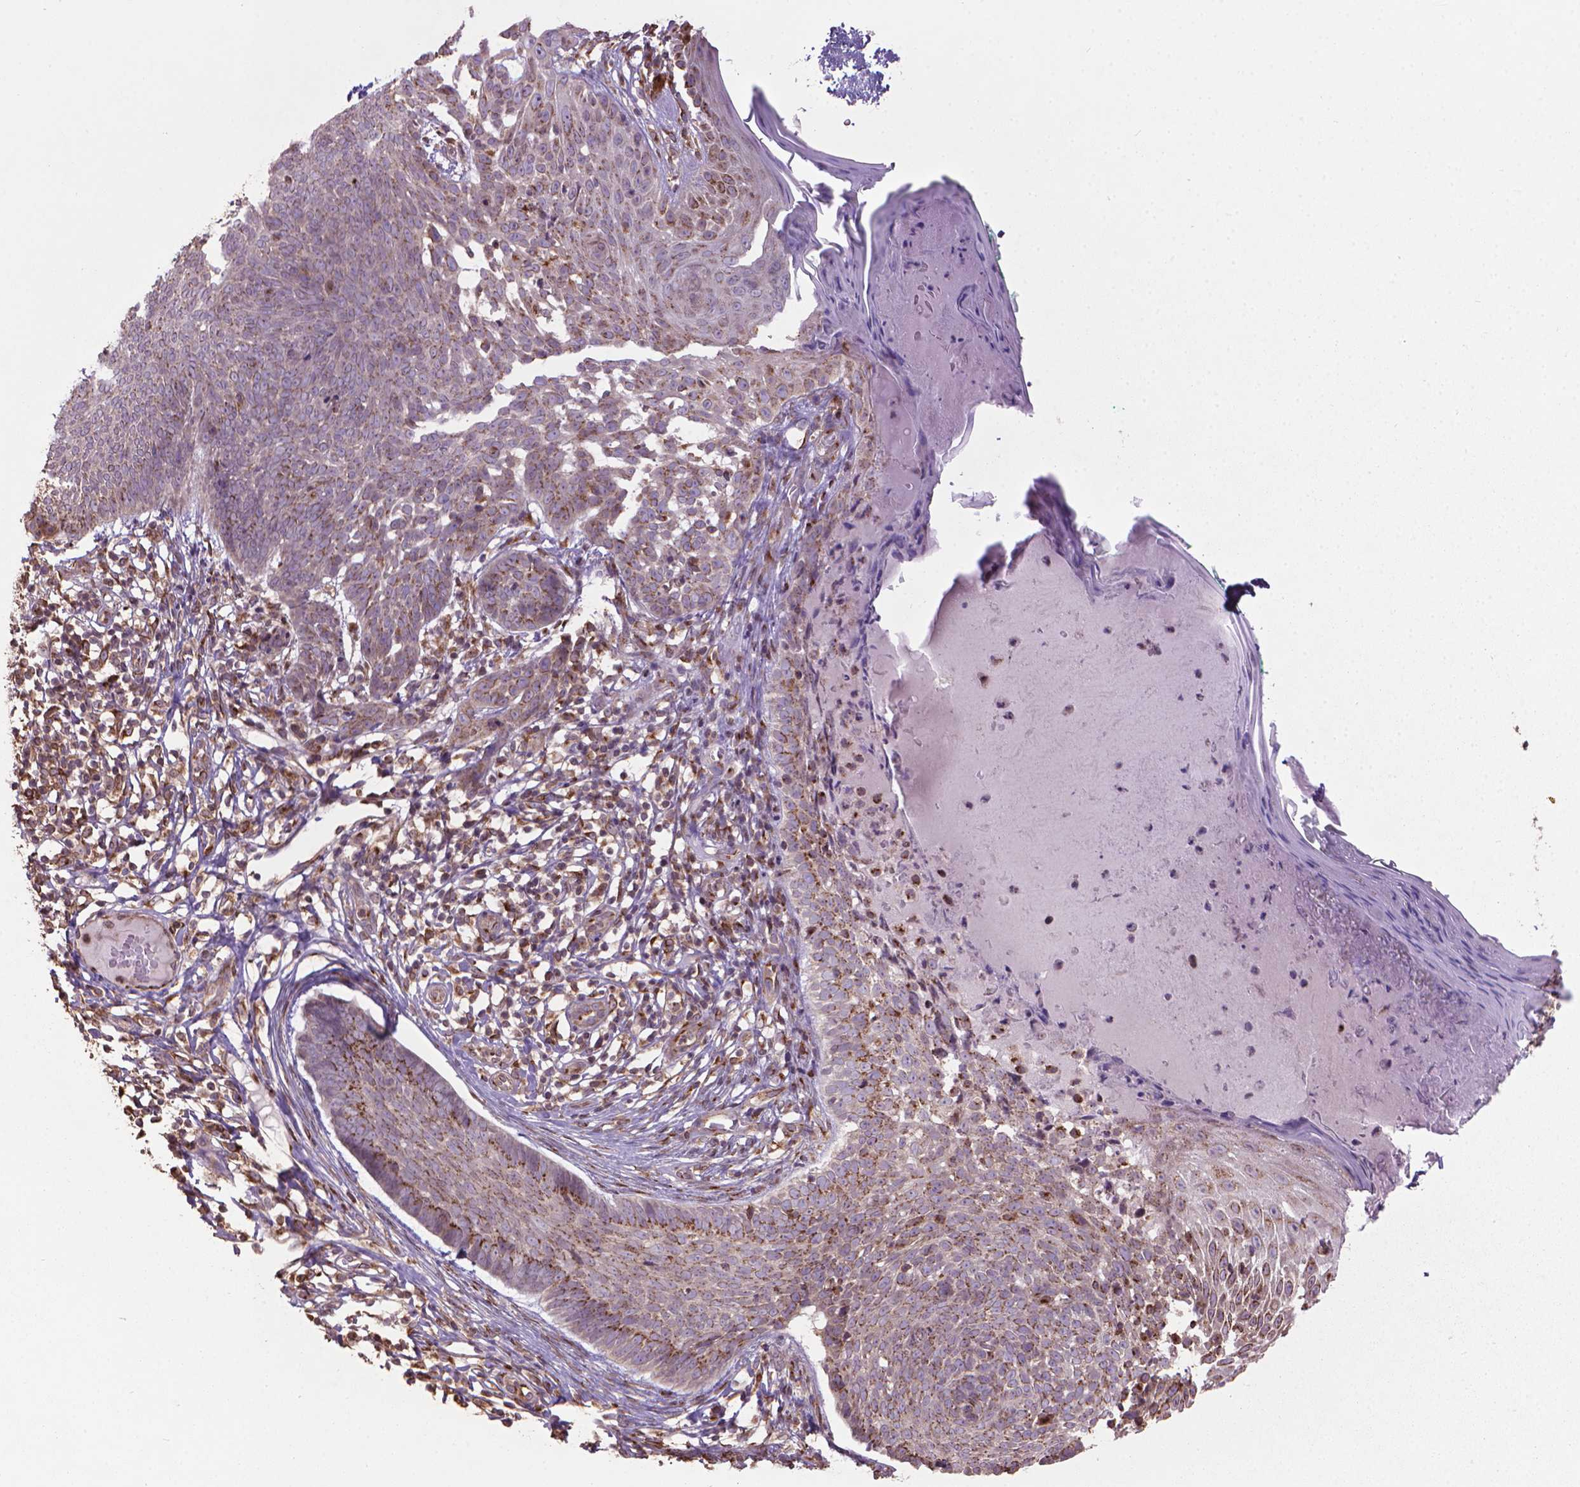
{"staining": {"intensity": "weak", "quantity": "<25%", "location": "cytoplasmic/membranous"}, "tissue": "skin cancer", "cell_type": "Tumor cells", "image_type": "cancer", "snomed": [{"axis": "morphology", "description": "Basal cell carcinoma"}, {"axis": "topography", "description": "Skin"}], "caption": "Tumor cells show no significant positivity in basal cell carcinoma (skin).", "gene": "GAS1", "patient": {"sex": "male", "age": 85}}